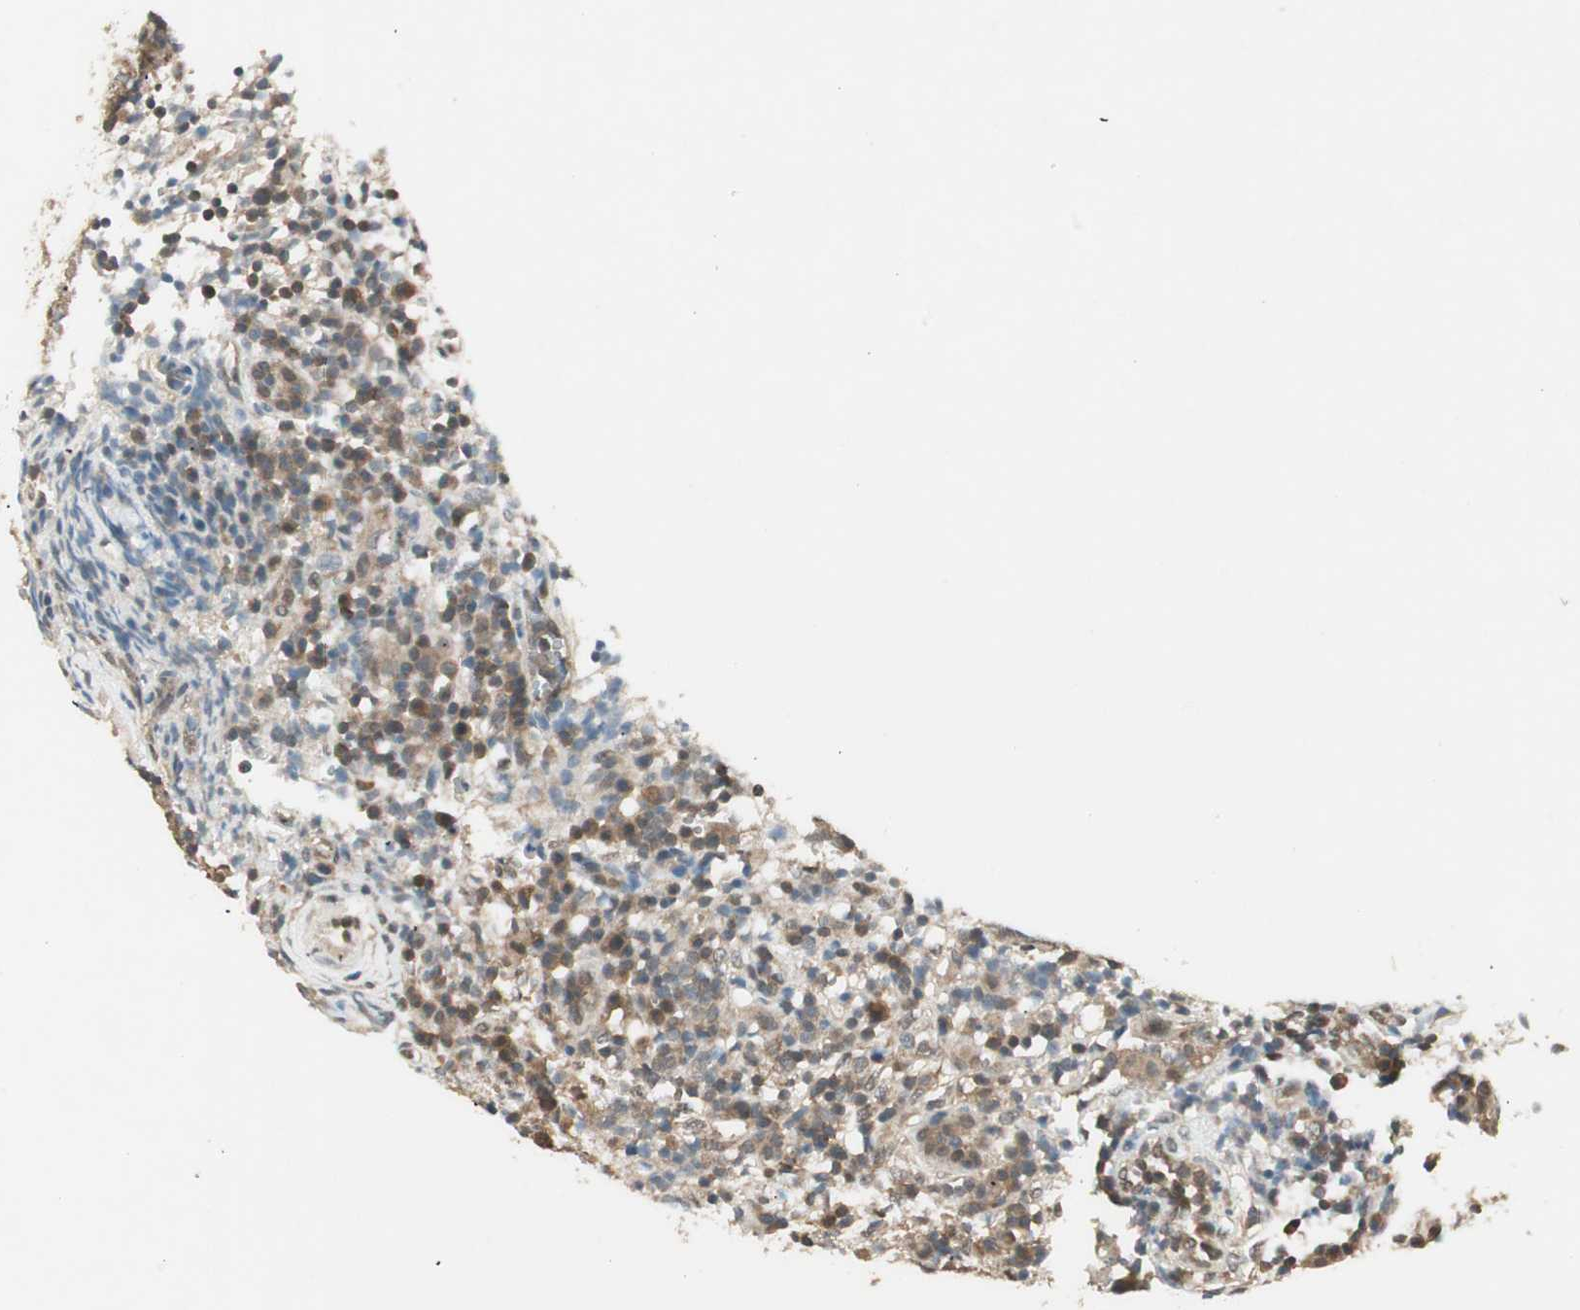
{"staining": {"intensity": "moderate", "quantity": ">75%", "location": "cytoplasmic/membranous"}, "tissue": "lymphoma", "cell_type": "Tumor cells", "image_type": "cancer", "snomed": [{"axis": "morphology", "description": "Malignant lymphoma, non-Hodgkin's type, High grade"}, {"axis": "topography", "description": "Lymph node"}], "caption": "The histopathology image reveals a brown stain indicating the presence of a protein in the cytoplasmic/membranous of tumor cells in malignant lymphoma, non-Hodgkin's type (high-grade).", "gene": "USP5", "patient": {"sex": "female", "age": 76}}